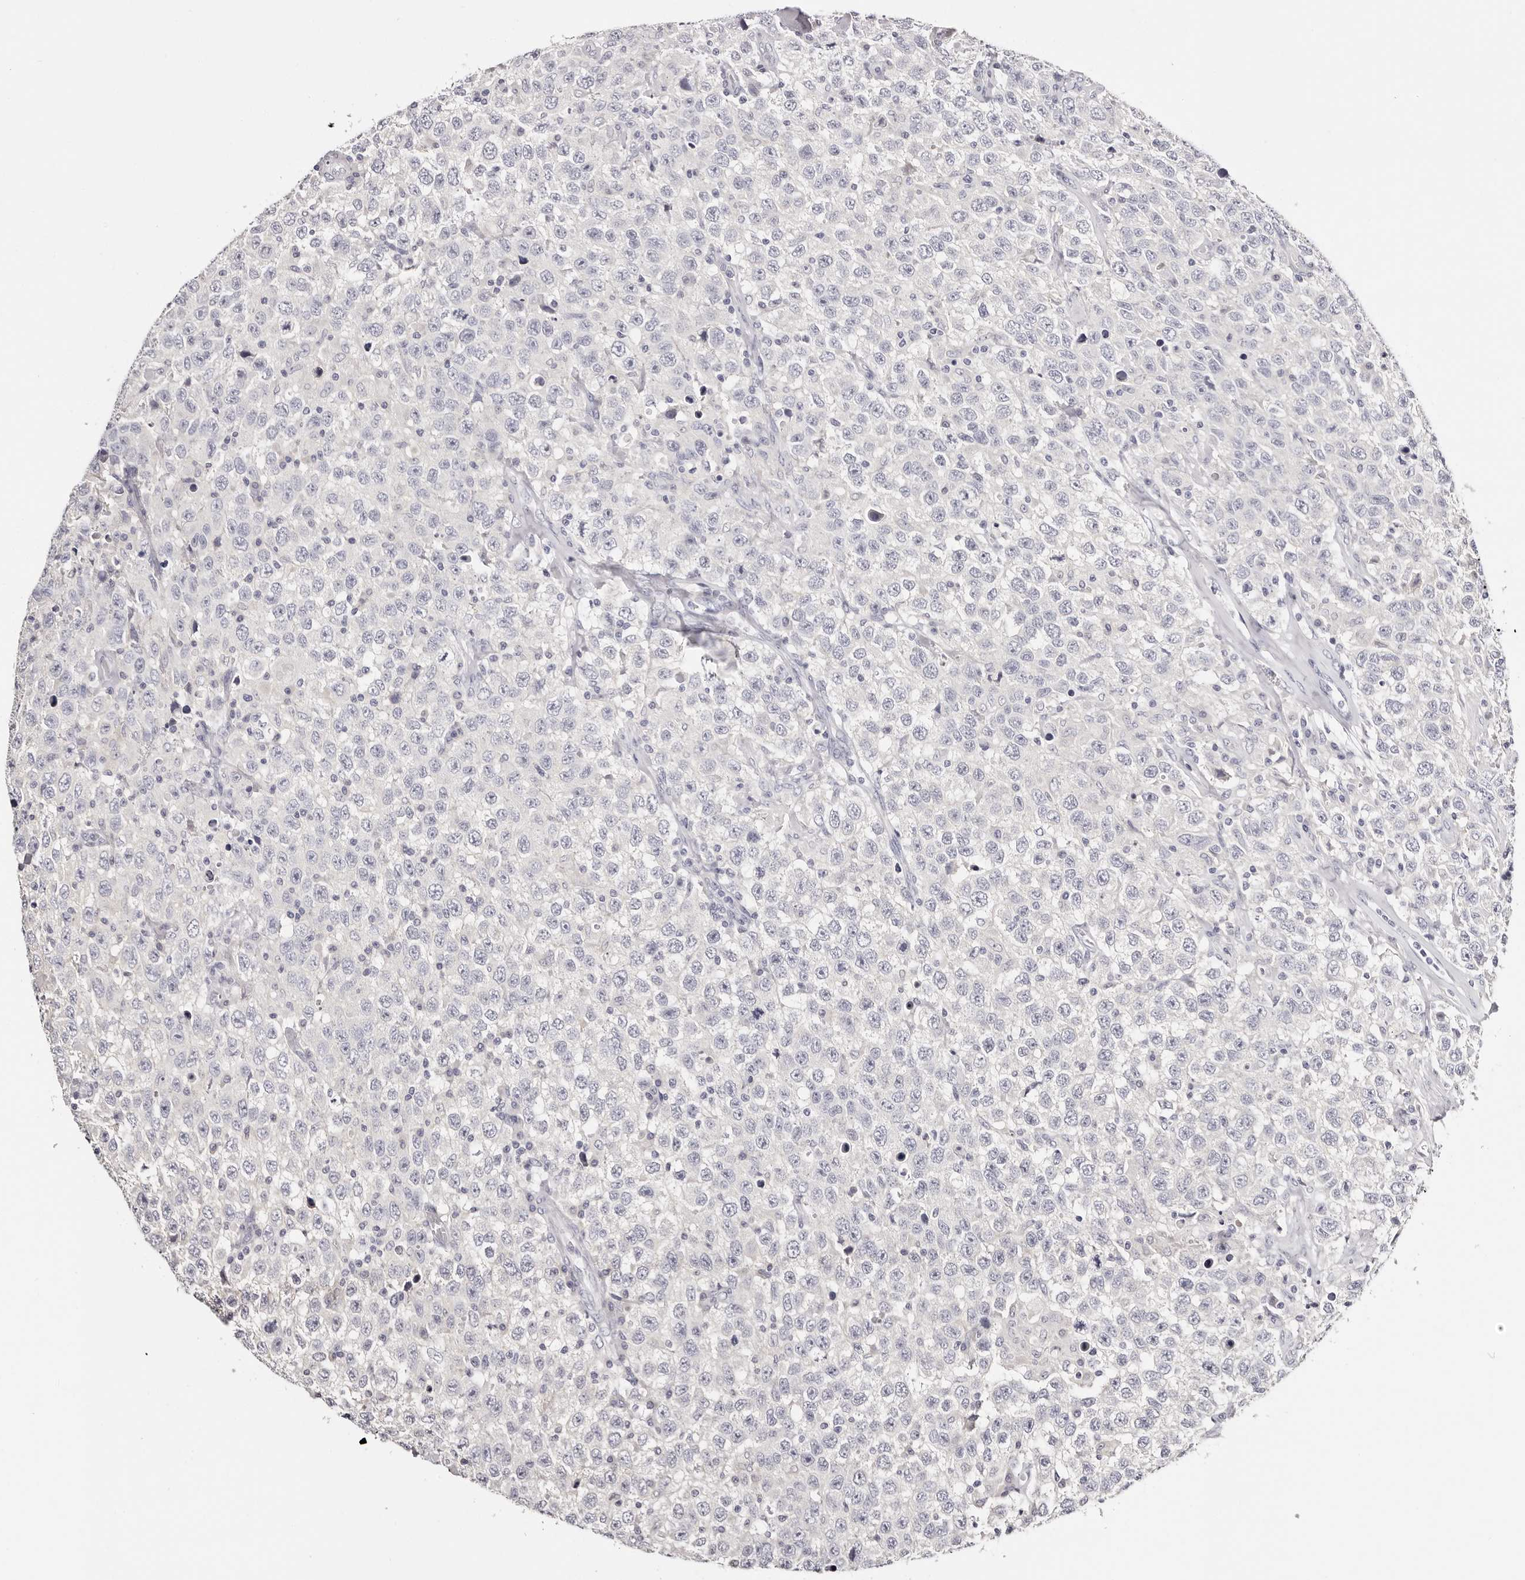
{"staining": {"intensity": "negative", "quantity": "none", "location": "none"}, "tissue": "testis cancer", "cell_type": "Tumor cells", "image_type": "cancer", "snomed": [{"axis": "morphology", "description": "Seminoma, NOS"}, {"axis": "topography", "description": "Testis"}], "caption": "DAB immunohistochemical staining of testis cancer (seminoma) shows no significant positivity in tumor cells. (Immunohistochemistry (ihc), brightfield microscopy, high magnification).", "gene": "ROM1", "patient": {"sex": "male", "age": 41}}